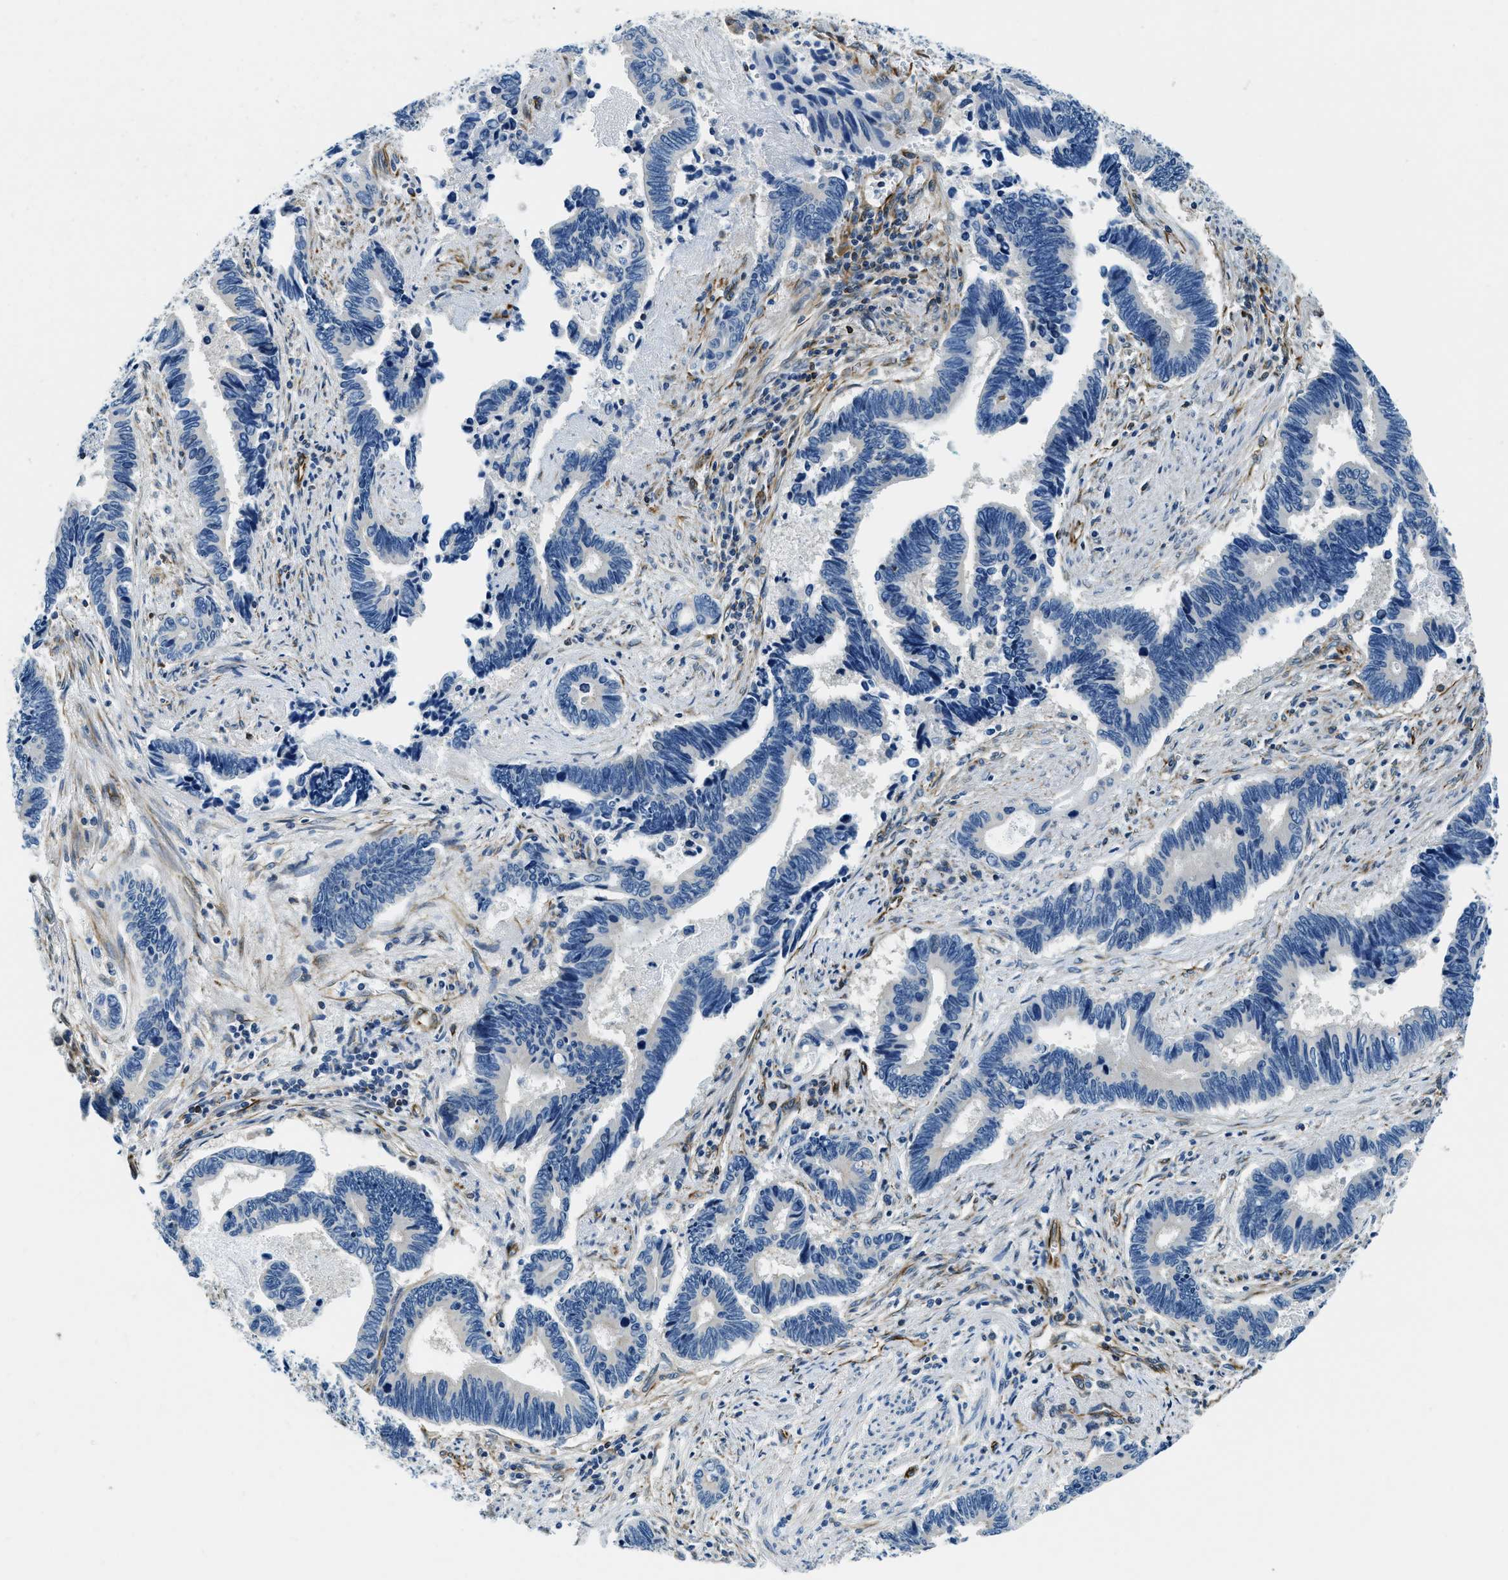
{"staining": {"intensity": "negative", "quantity": "none", "location": "none"}, "tissue": "pancreatic cancer", "cell_type": "Tumor cells", "image_type": "cancer", "snomed": [{"axis": "morphology", "description": "Adenocarcinoma, NOS"}, {"axis": "topography", "description": "Pancreas"}], "caption": "Tumor cells show no significant expression in pancreatic cancer. (Immunohistochemistry, brightfield microscopy, high magnification).", "gene": "GNS", "patient": {"sex": "female", "age": 70}}